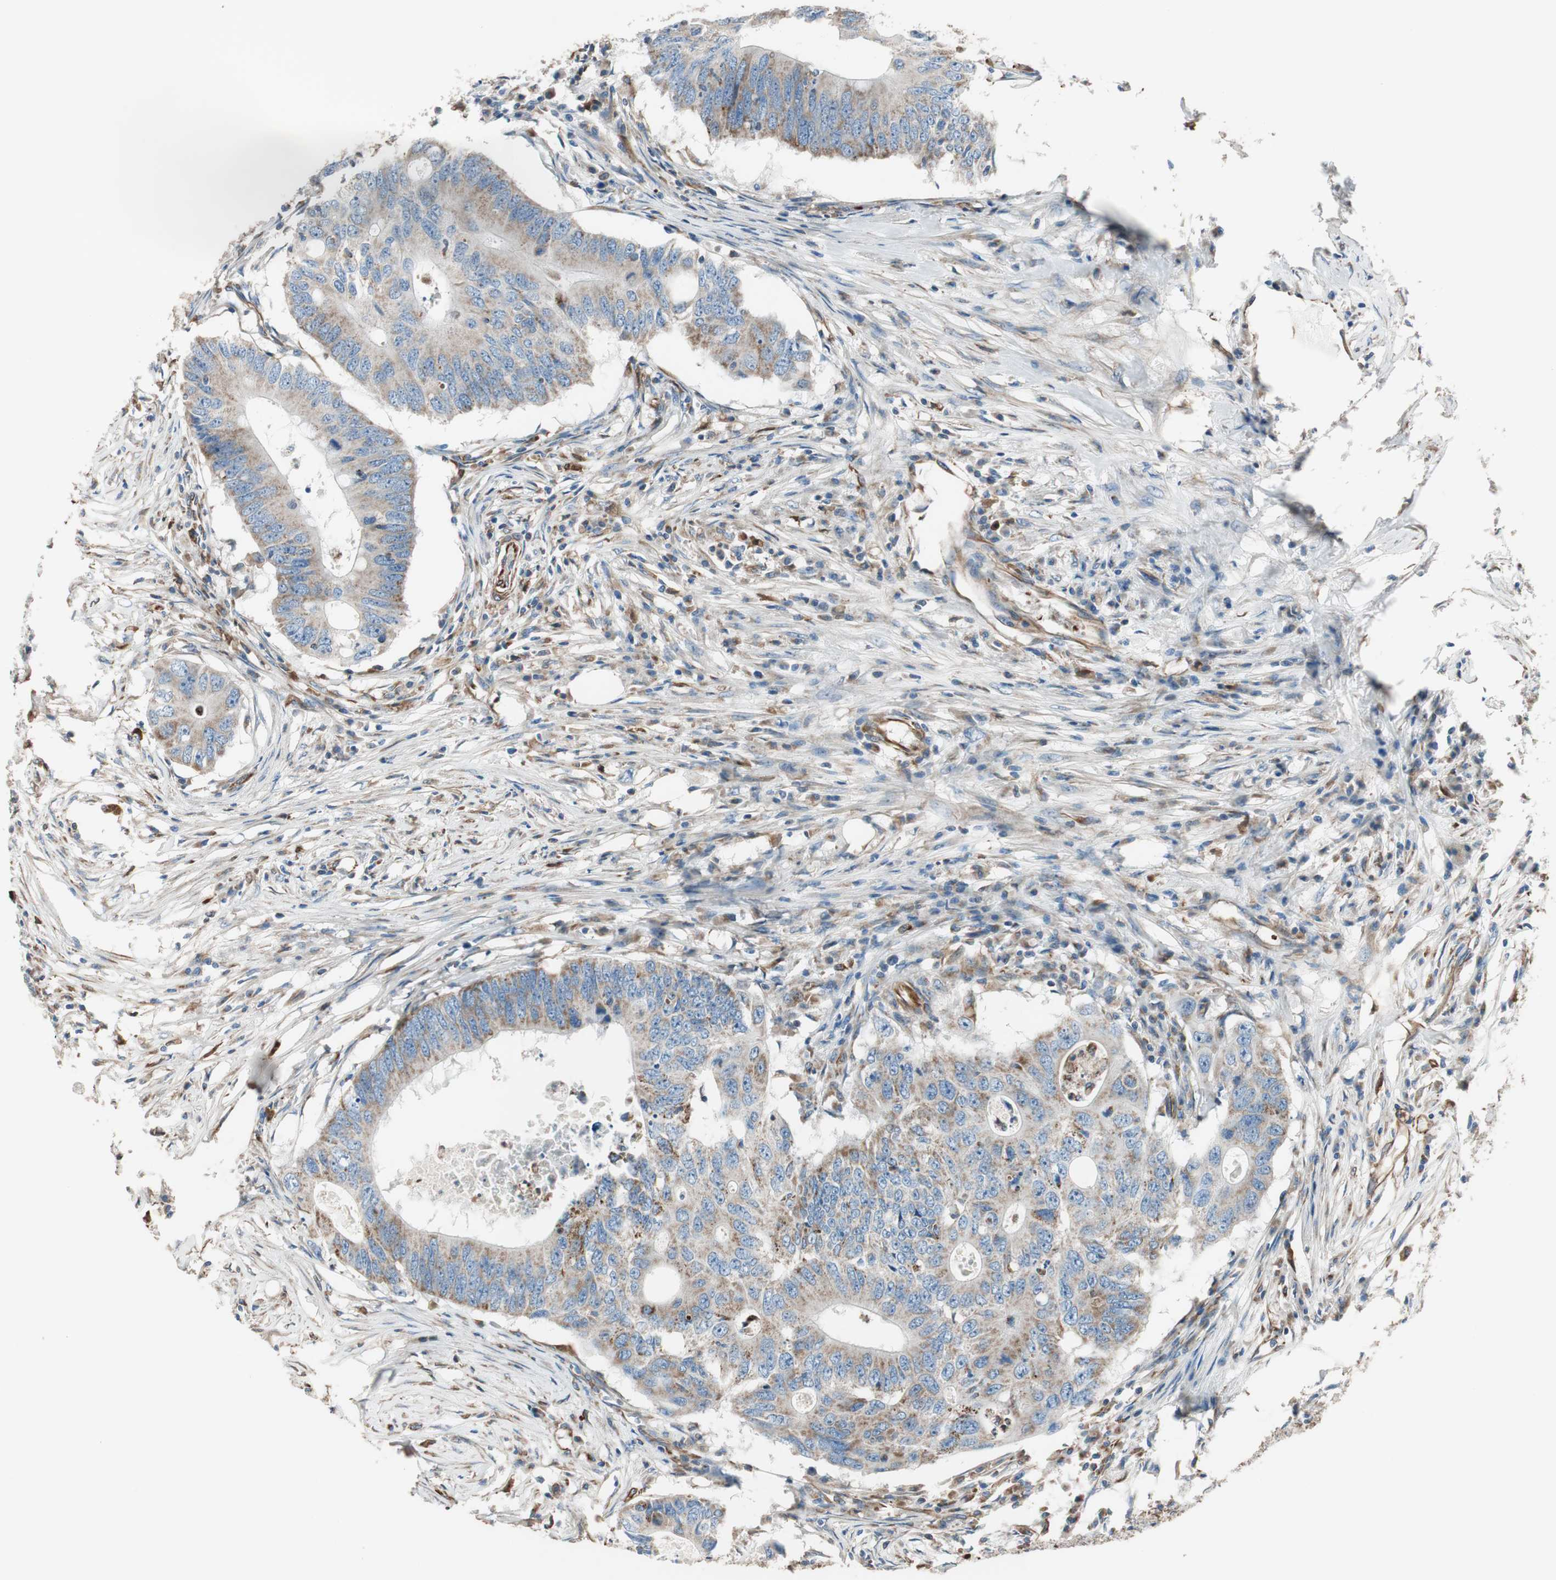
{"staining": {"intensity": "weak", "quantity": "25%-75%", "location": "cytoplasmic/membranous"}, "tissue": "colorectal cancer", "cell_type": "Tumor cells", "image_type": "cancer", "snomed": [{"axis": "morphology", "description": "Adenocarcinoma, NOS"}, {"axis": "topography", "description": "Colon"}], "caption": "The immunohistochemical stain shows weak cytoplasmic/membranous staining in tumor cells of adenocarcinoma (colorectal) tissue.", "gene": "SRCIN1", "patient": {"sex": "male", "age": 71}}